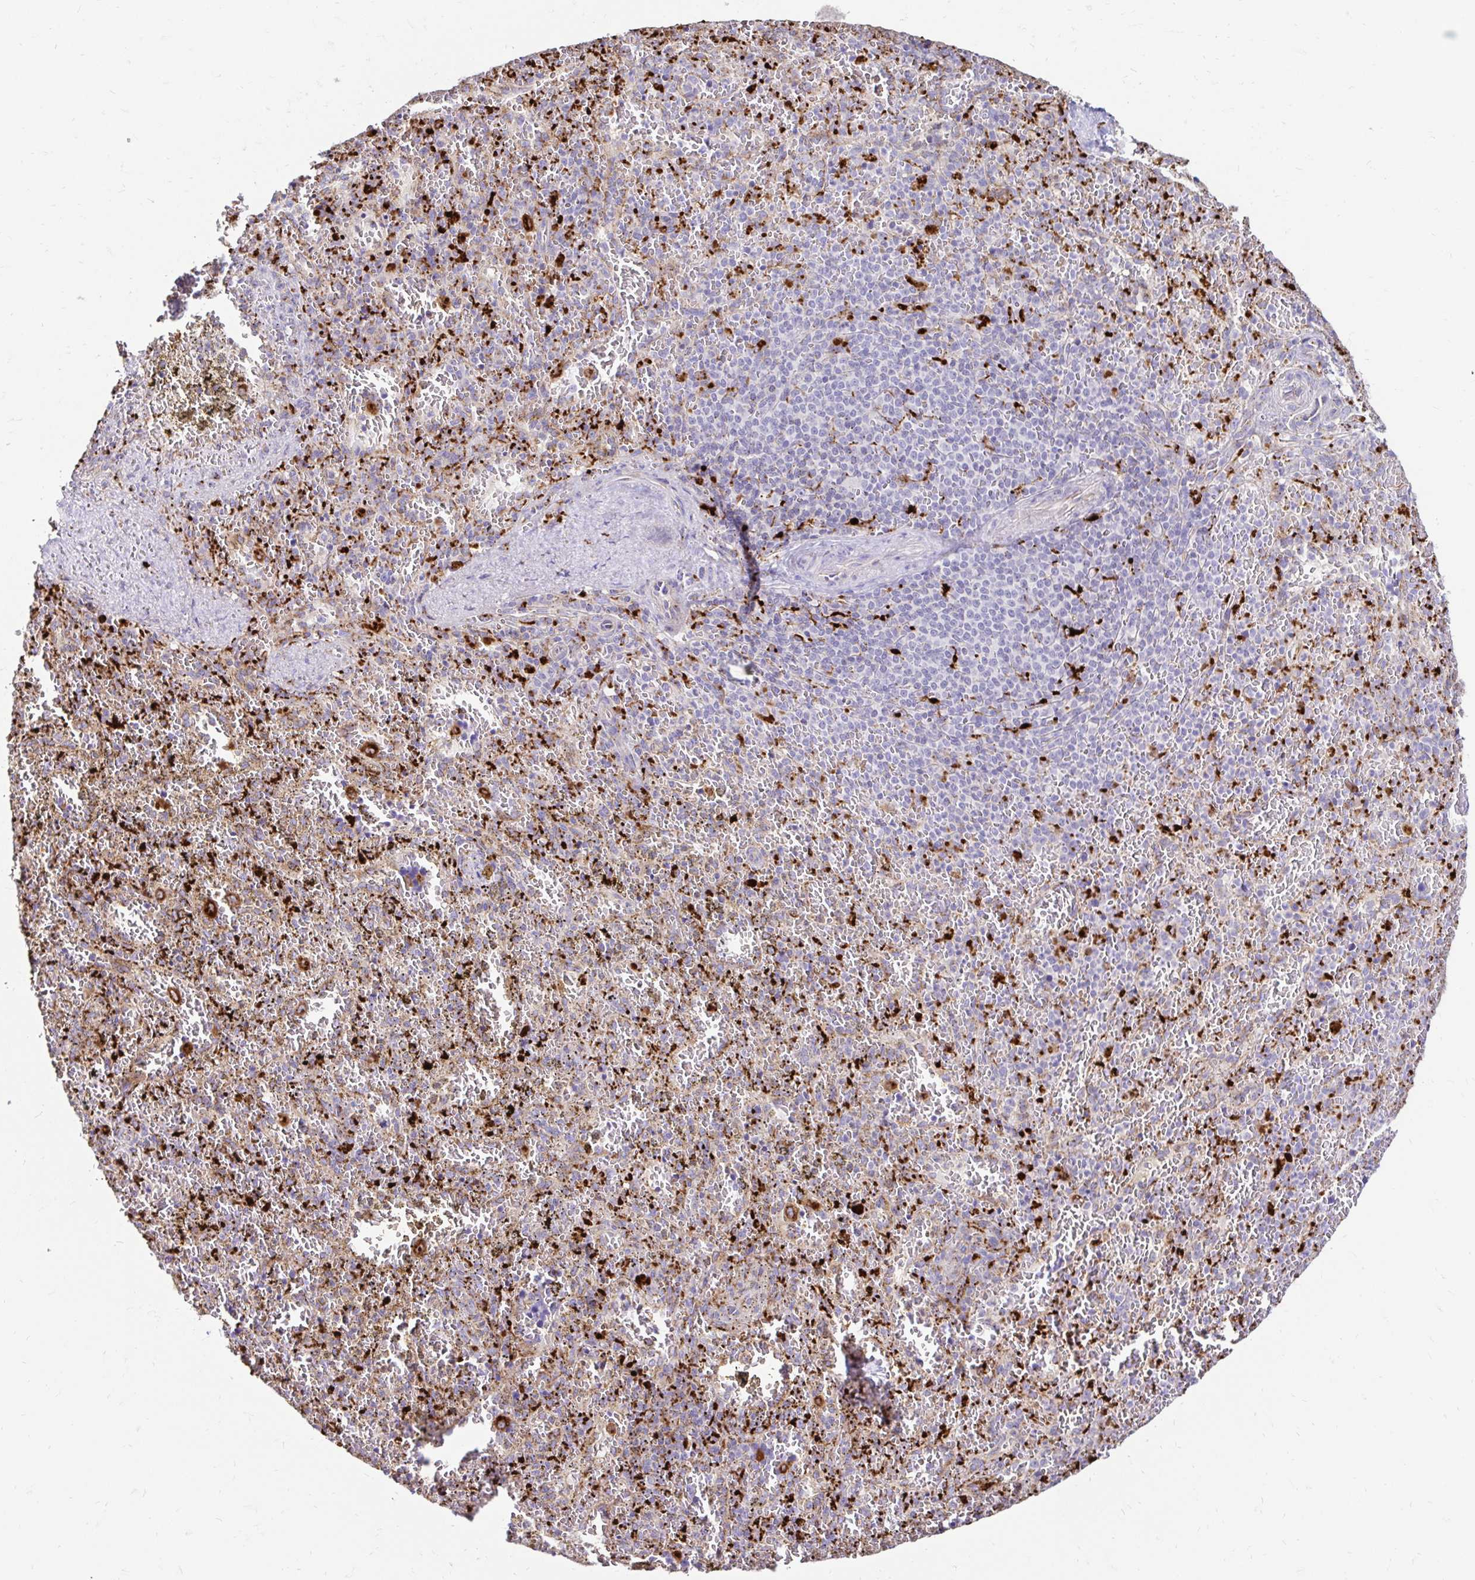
{"staining": {"intensity": "negative", "quantity": "none", "location": "none"}, "tissue": "spleen", "cell_type": "Cells in red pulp", "image_type": "normal", "snomed": [{"axis": "morphology", "description": "Normal tissue, NOS"}, {"axis": "topography", "description": "Spleen"}], "caption": "Immunohistochemical staining of normal spleen demonstrates no significant positivity in cells in red pulp.", "gene": "FUCA1", "patient": {"sex": "female", "age": 50}}